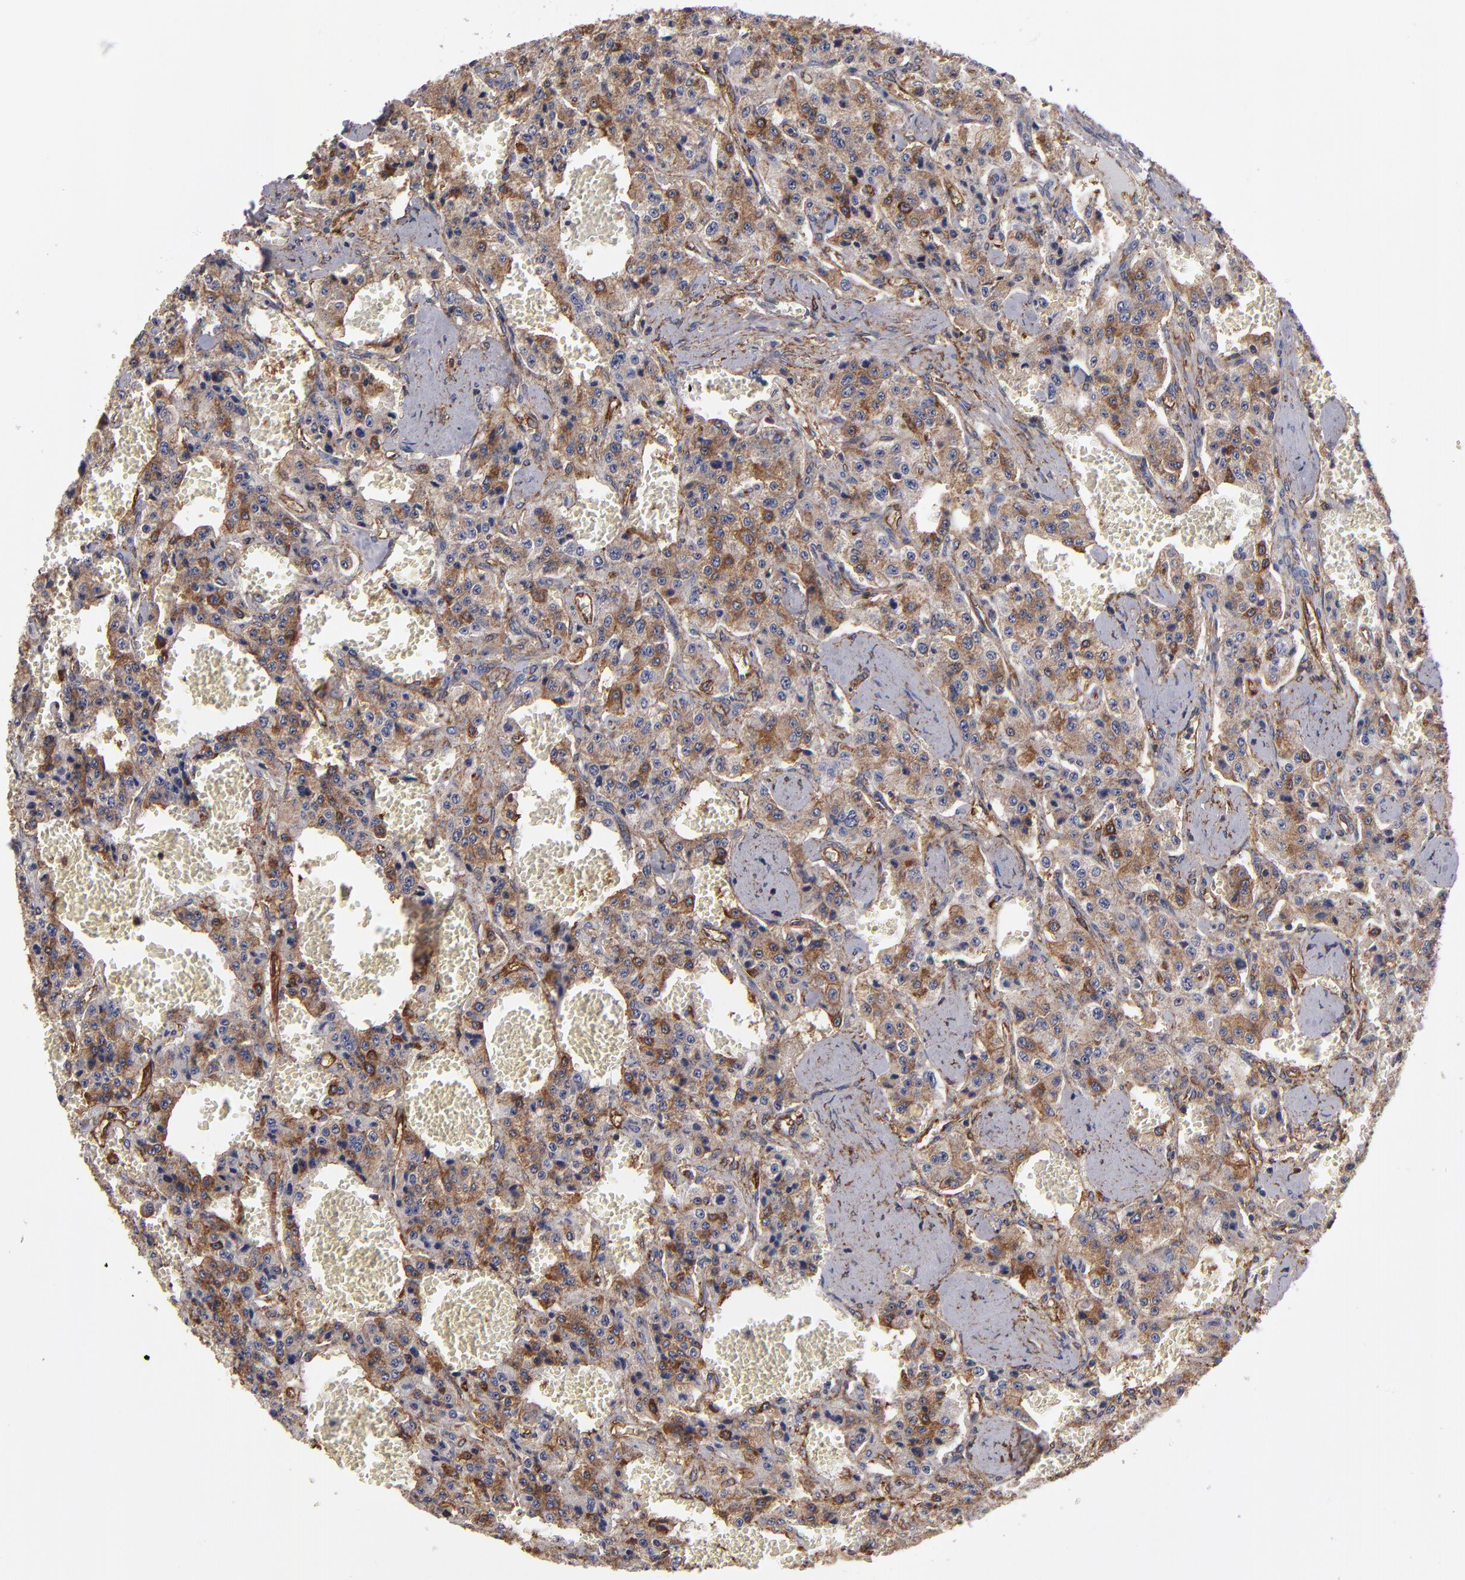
{"staining": {"intensity": "moderate", "quantity": "25%-75%", "location": "cytoplasmic/membranous"}, "tissue": "carcinoid", "cell_type": "Tumor cells", "image_type": "cancer", "snomed": [{"axis": "morphology", "description": "Carcinoid, malignant, NOS"}, {"axis": "topography", "description": "Small intestine"}], "caption": "Brown immunohistochemical staining in human malignant carcinoid demonstrates moderate cytoplasmic/membranous positivity in approximately 25%-75% of tumor cells. The staining is performed using DAB (3,3'-diaminobenzidine) brown chromogen to label protein expression. The nuclei are counter-stained blue using hematoxylin.", "gene": "MVP", "patient": {"sex": "male", "age": 52}}